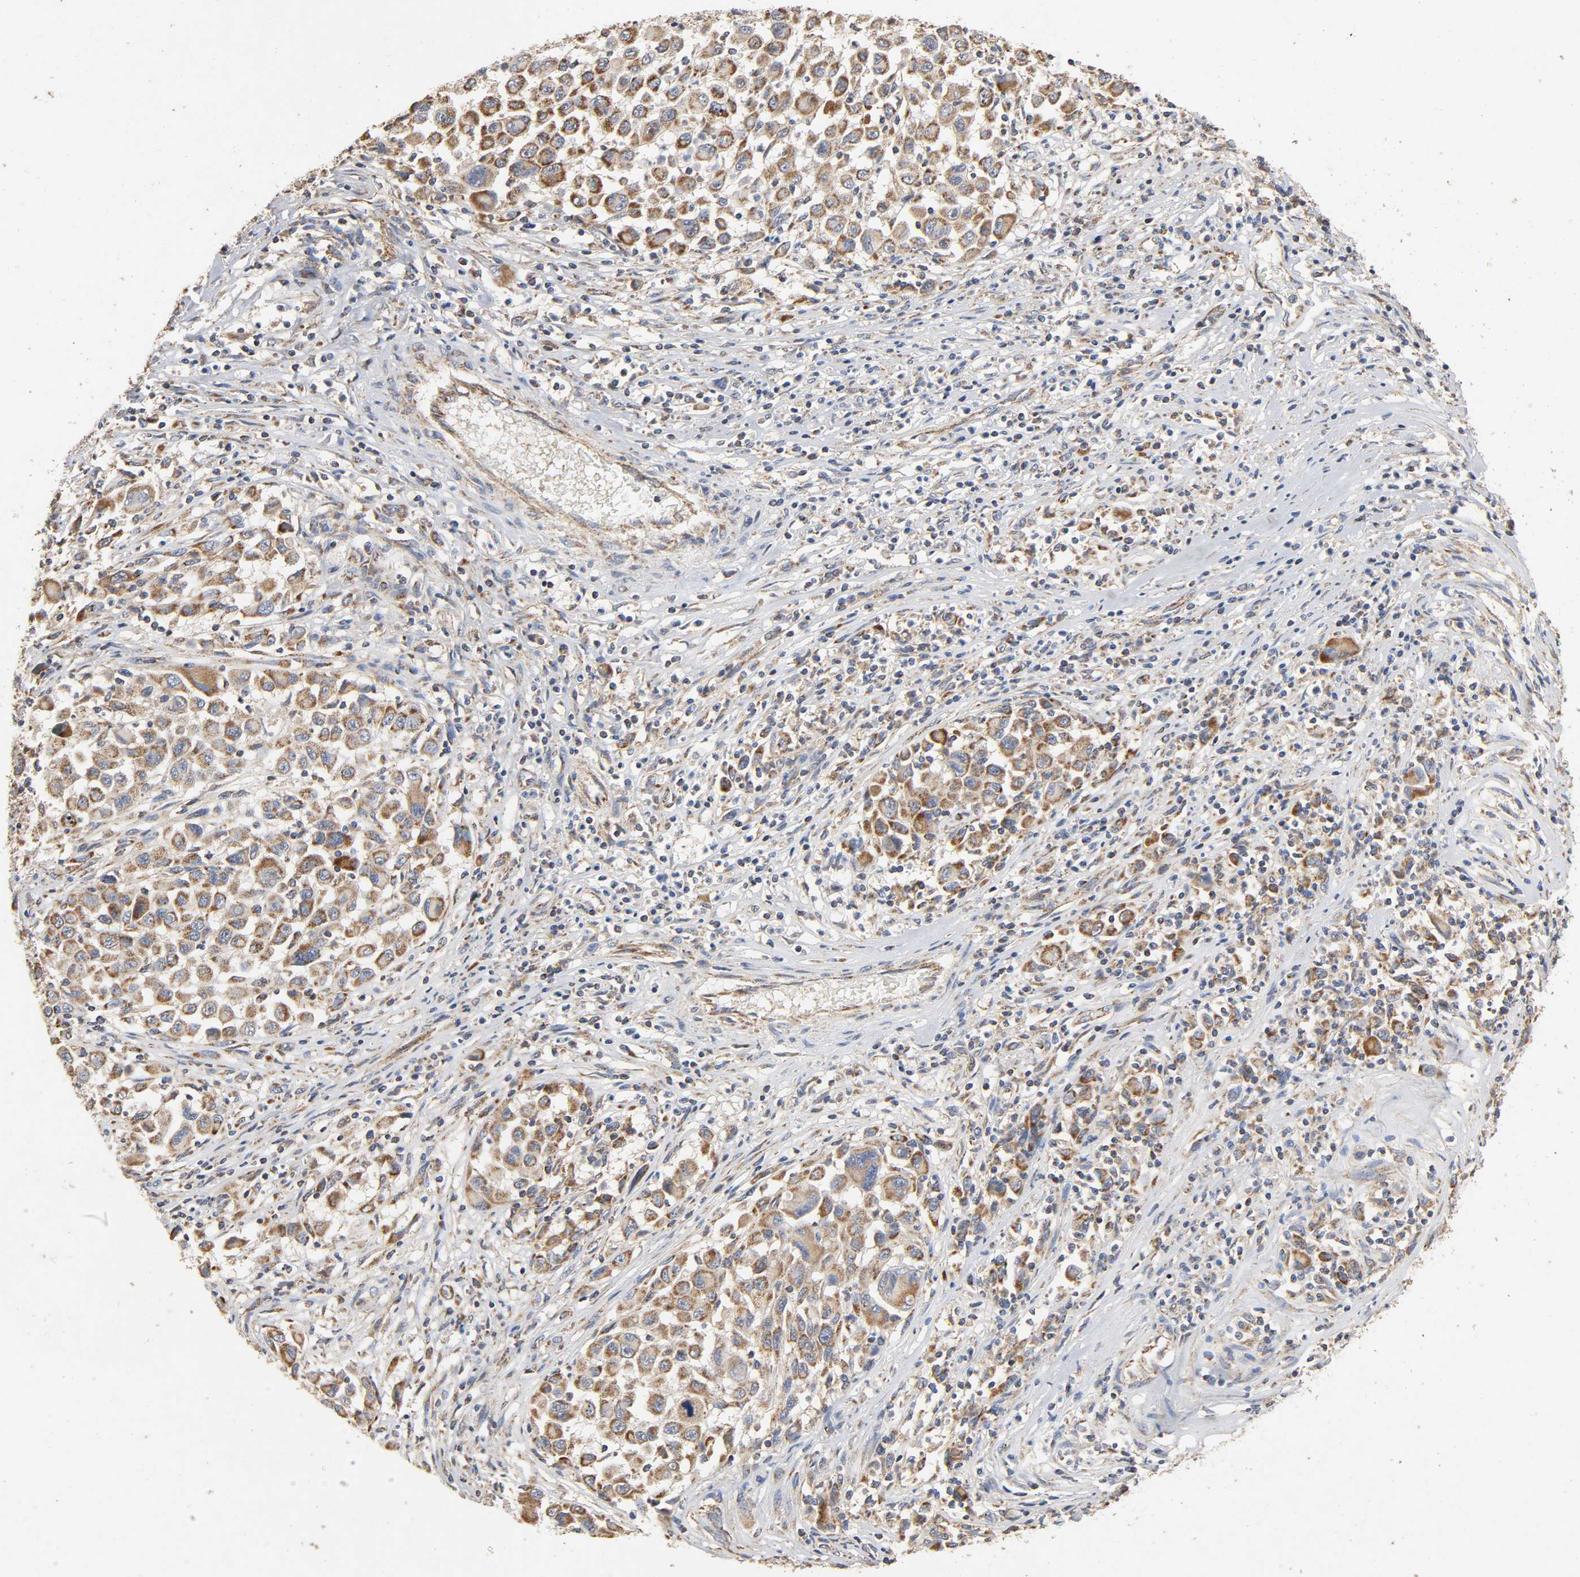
{"staining": {"intensity": "moderate", "quantity": ">75%", "location": "cytoplasmic/membranous"}, "tissue": "melanoma", "cell_type": "Tumor cells", "image_type": "cancer", "snomed": [{"axis": "morphology", "description": "Malignant melanoma, Metastatic site"}, {"axis": "topography", "description": "Lymph node"}], "caption": "Immunohistochemical staining of human melanoma shows moderate cytoplasmic/membranous protein expression in about >75% of tumor cells.", "gene": "NDUFS3", "patient": {"sex": "male", "age": 61}}